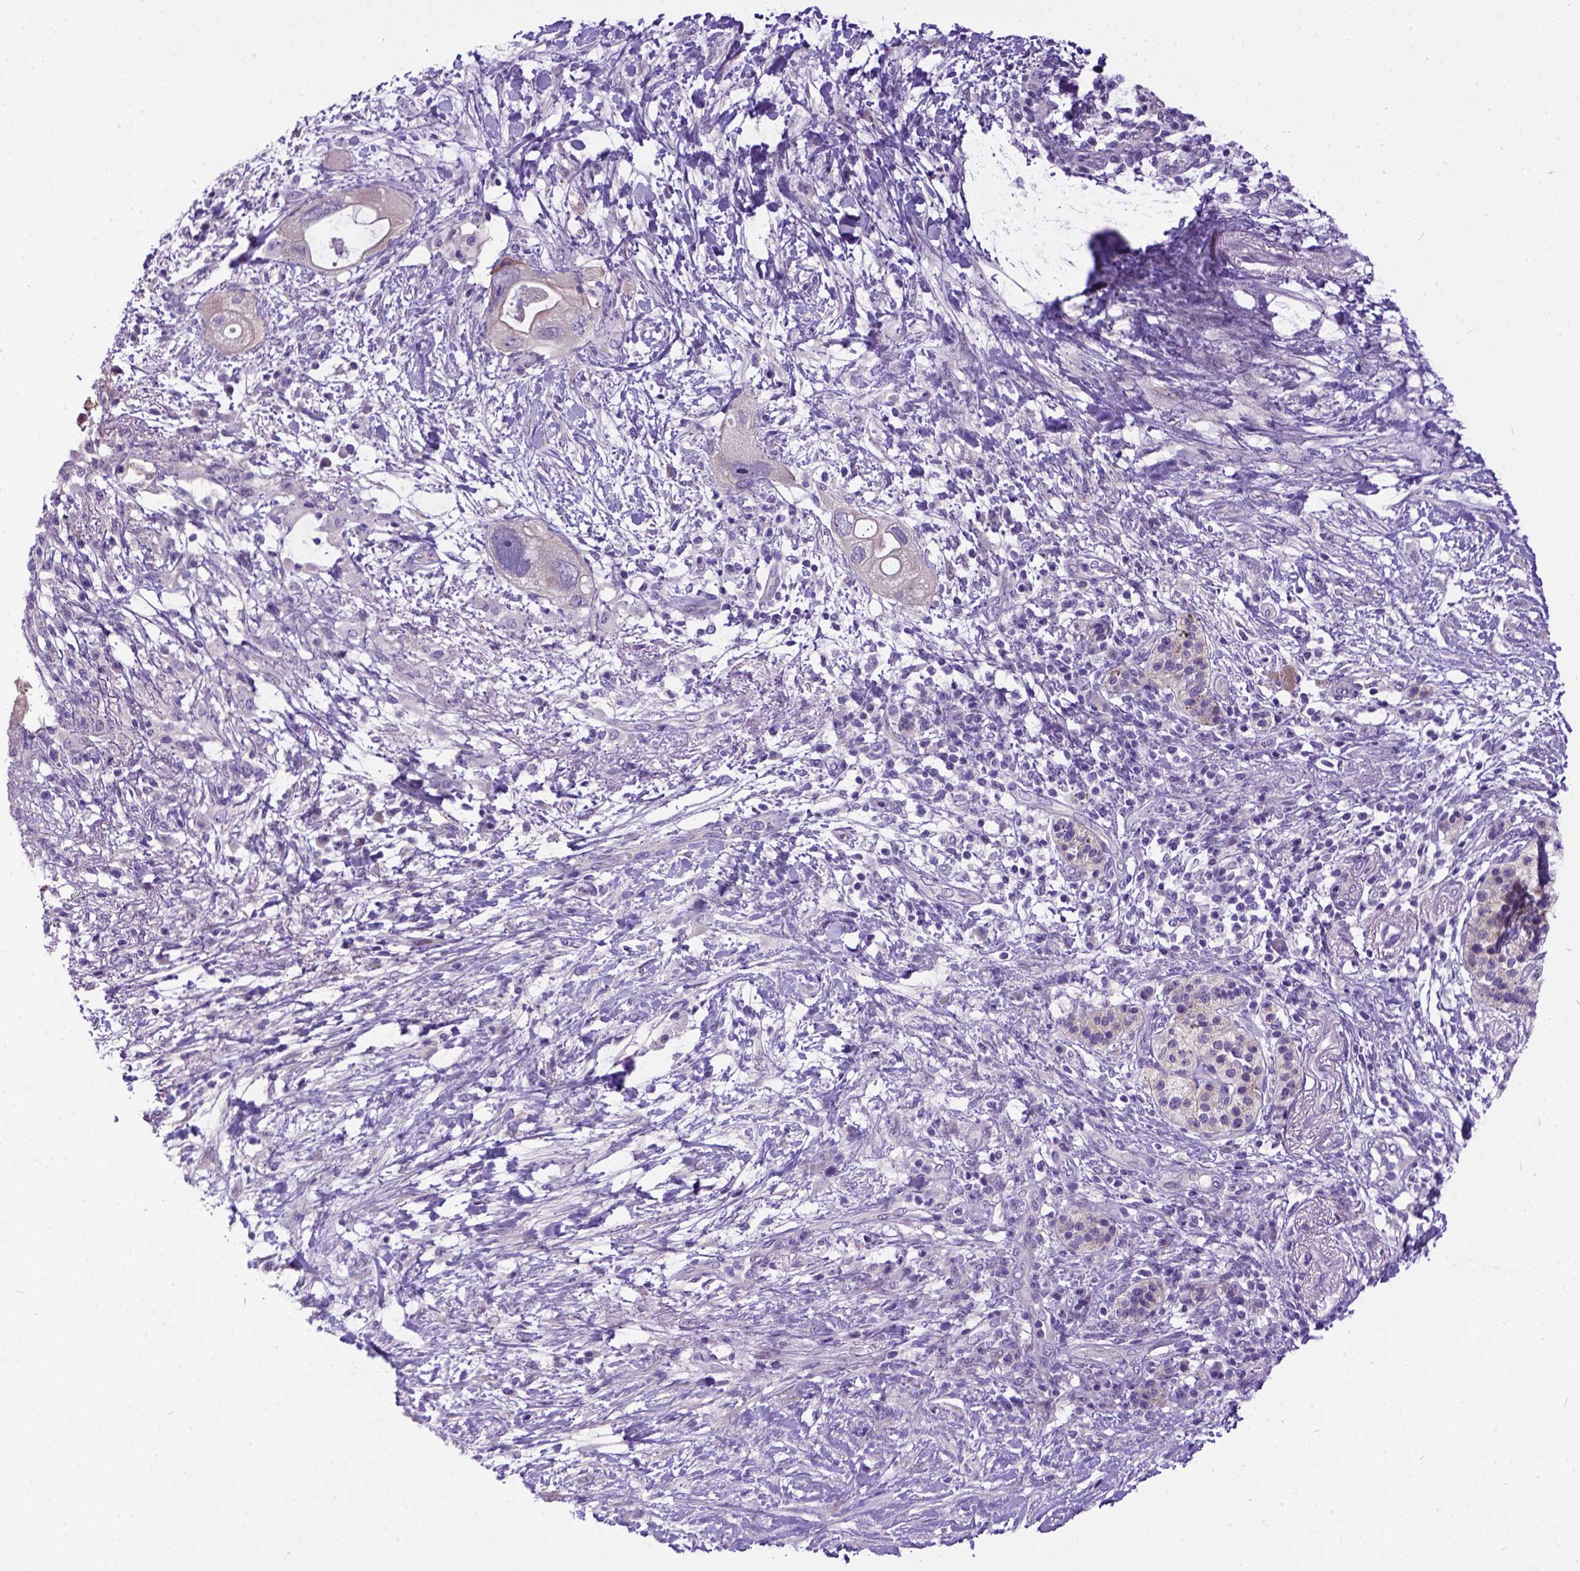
{"staining": {"intensity": "weak", "quantity": "25%-75%", "location": "cytoplasmic/membranous"}, "tissue": "pancreatic cancer", "cell_type": "Tumor cells", "image_type": "cancer", "snomed": [{"axis": "morphology", "description": "Adenocarcinoma, NOS"}, {"axis": "topography", "description": "Pancreas"}], "caption": "Brown immunohistochemical staining in pancreatic adenocarcinoma displays weak cytoplasmic/membranous expression in about 25%-75% of tumor cells. (DAB (3,3'-diaminobenzidine) IHC with brightfield microscopy, high magnification).", "gene": "NEK5", "patient": {"sex": "female", "age": 72}}